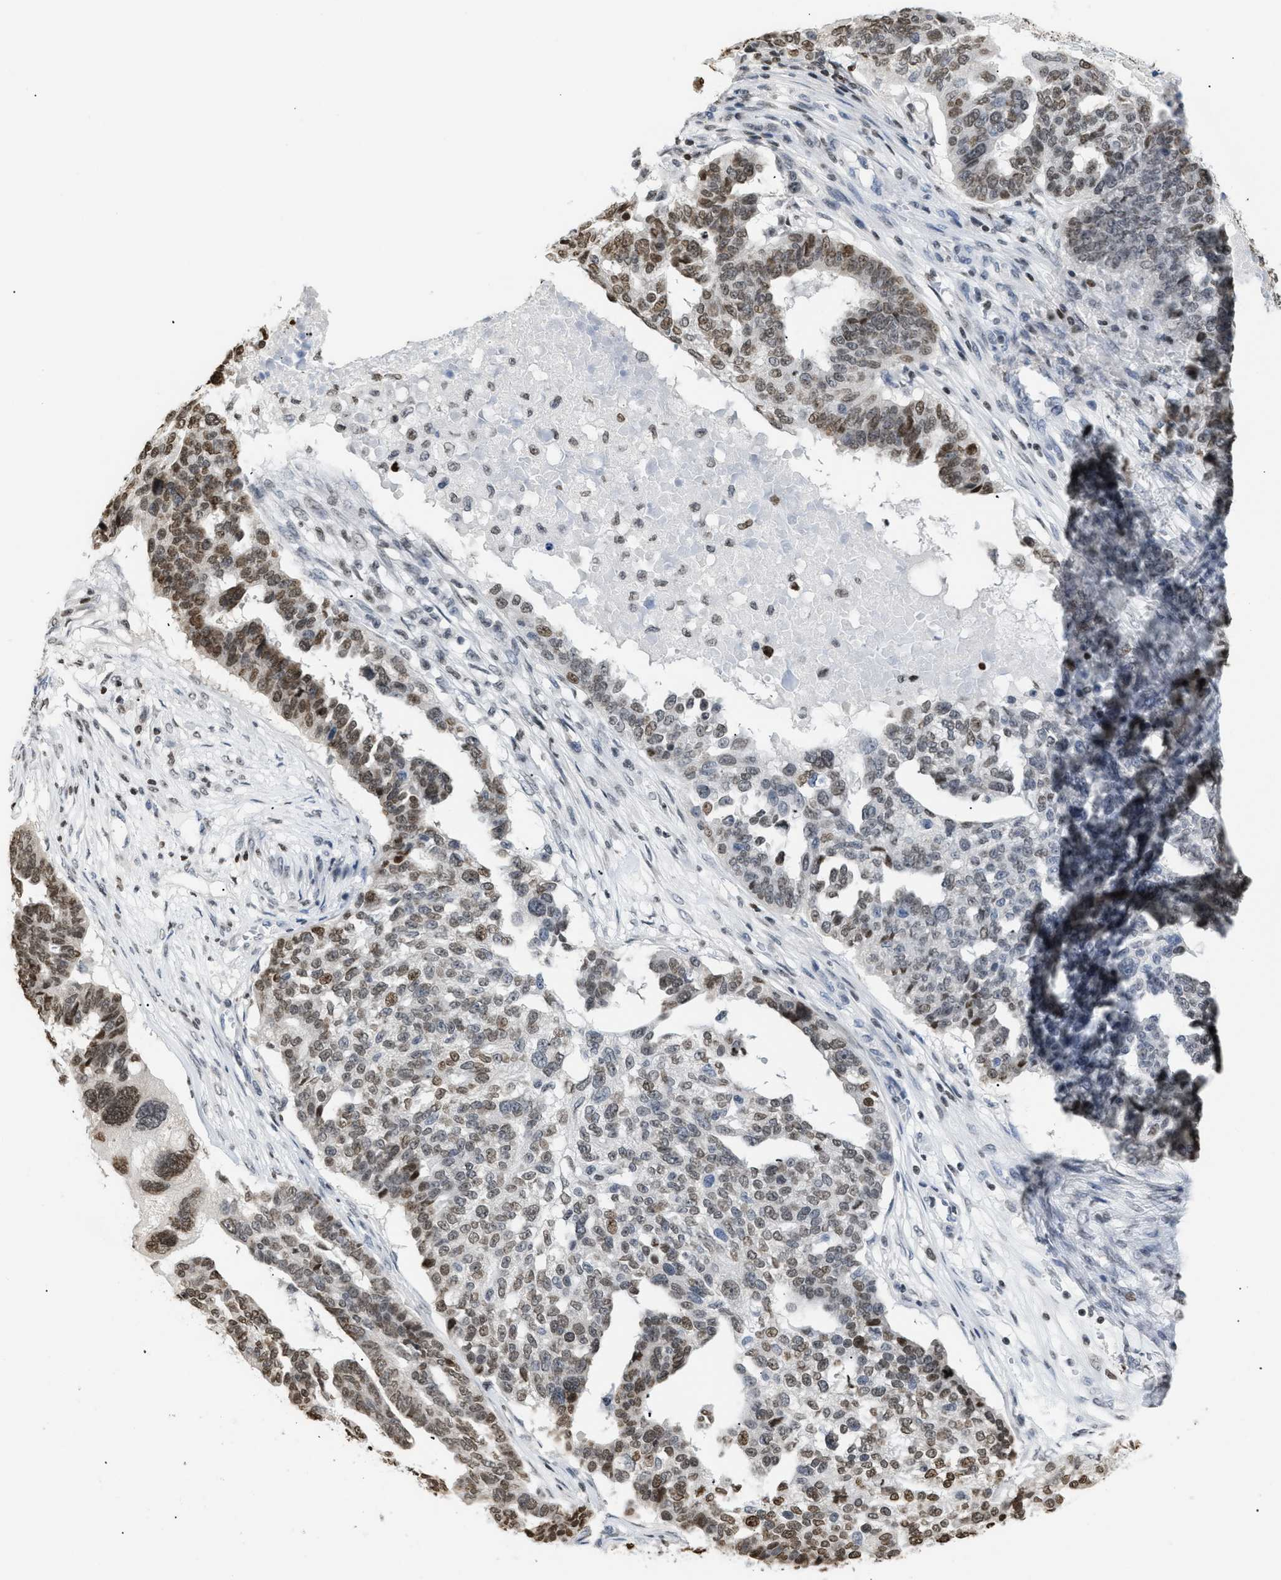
{"staining": {"intensity": "moderate", "quantity": ">75%", "location": "nuclear"}, "tissue": "ovarian cancer", "cell_type": "Tumor cells", "image_type": "cancer", "snomed": [{"axis": "morphology", "description": "Cystadenocarcinoma, serous, NOS"}, {"axis": "topography", "description": "Ovary"}], "caption": "A histopathology image showing moderate nuclear expression in approximately >75% of tumor cells in ovarian cancer, as visualized by brown immunohistochemical staining.", "gene": "HMGN2", "patient": {"sex": "female", "age": 59}}